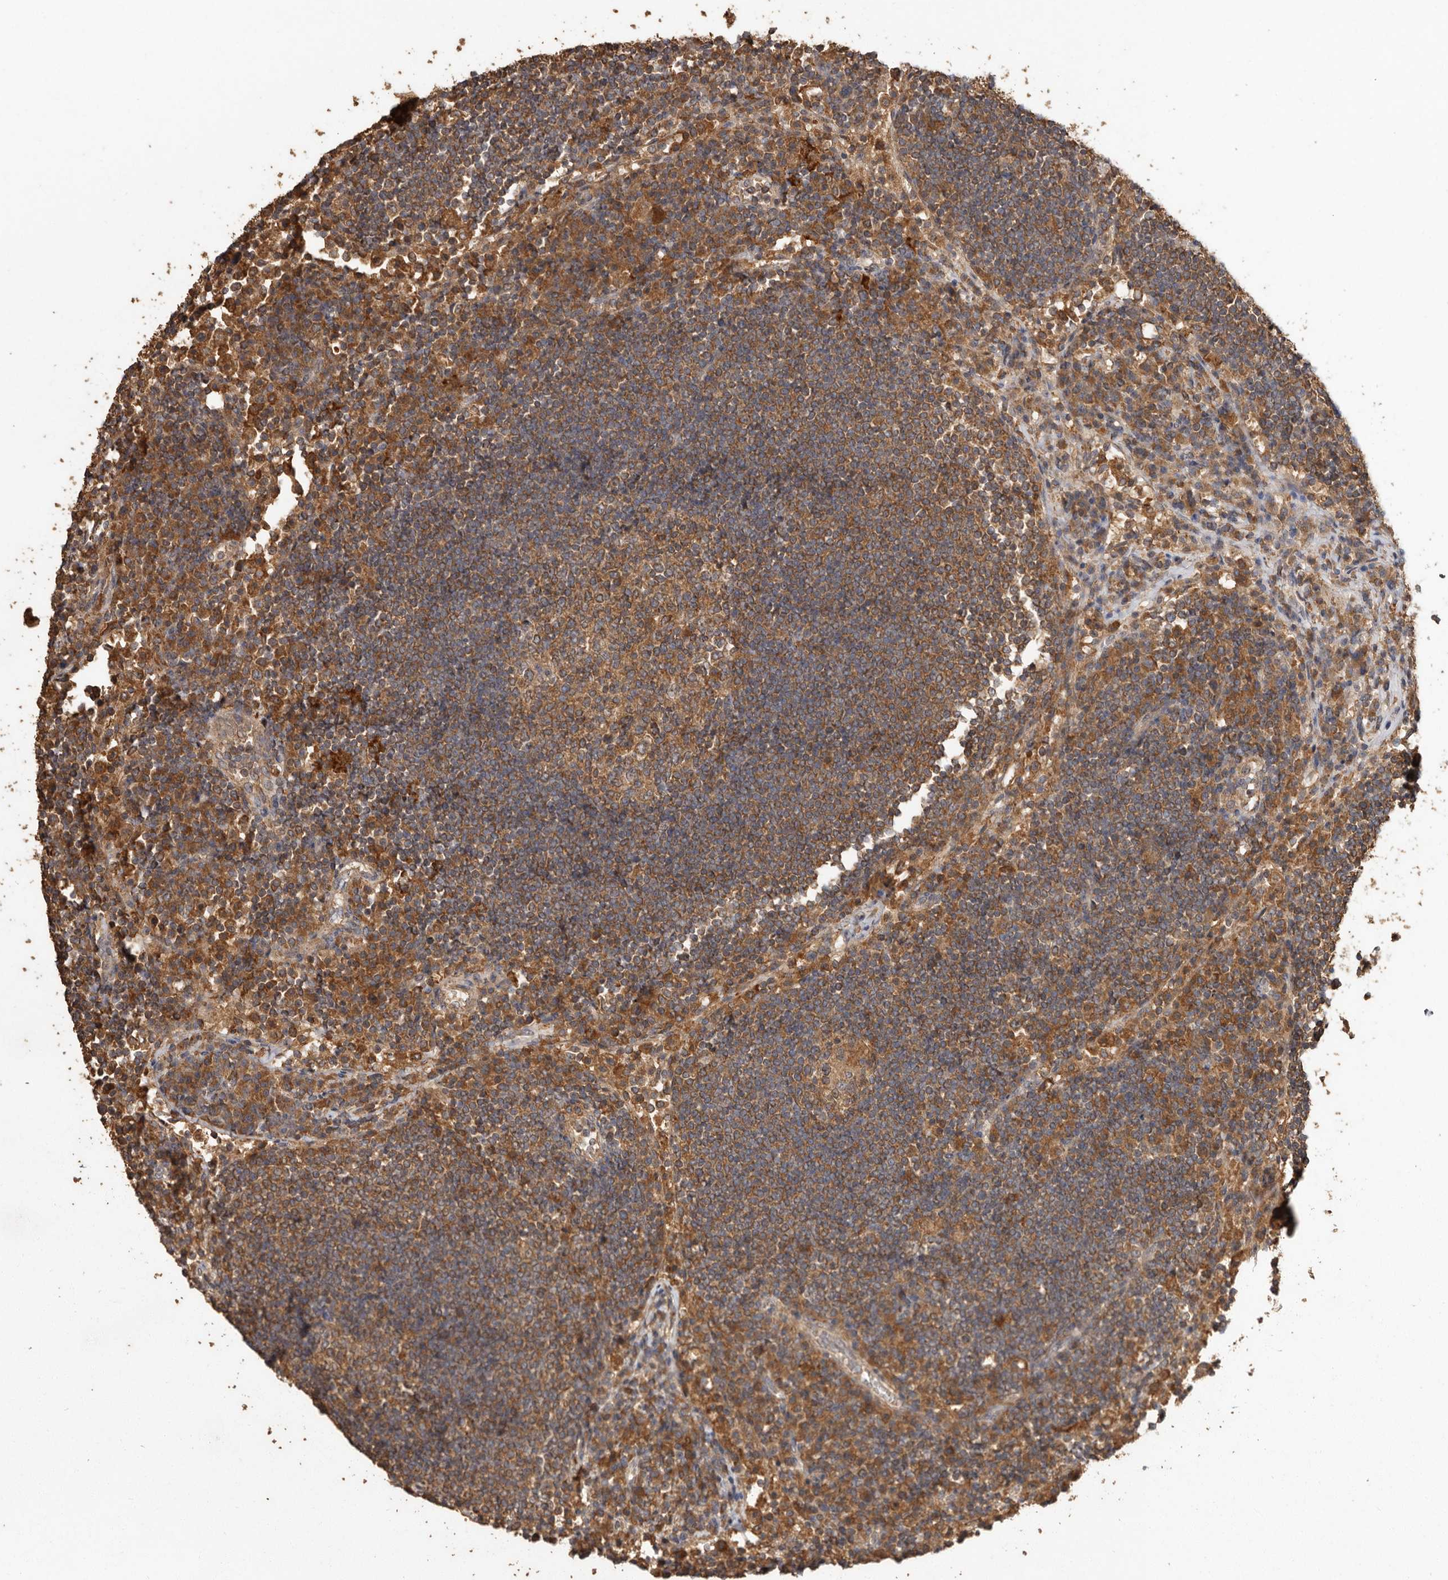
{"staining": {"intensity": "moderate", "quantity": ">75%", "location": "cytoplasmic/membranous"}, "tissue": "lymph node", "cell_type": "Germinal center cells", "image_type": "normal", "snomed": [{"axis": "morphology", "description": "Normal tissue, NOS"}, {"axis": "topography", "description": "Lymph node"}], "caption": "Lymph node stained with IHC displays moderate cytoplasmic/membranous expression in approximately >75% of germinal center cells.", "gene": "RWDD1", "patient": {"sex": "female", "age": 53}}